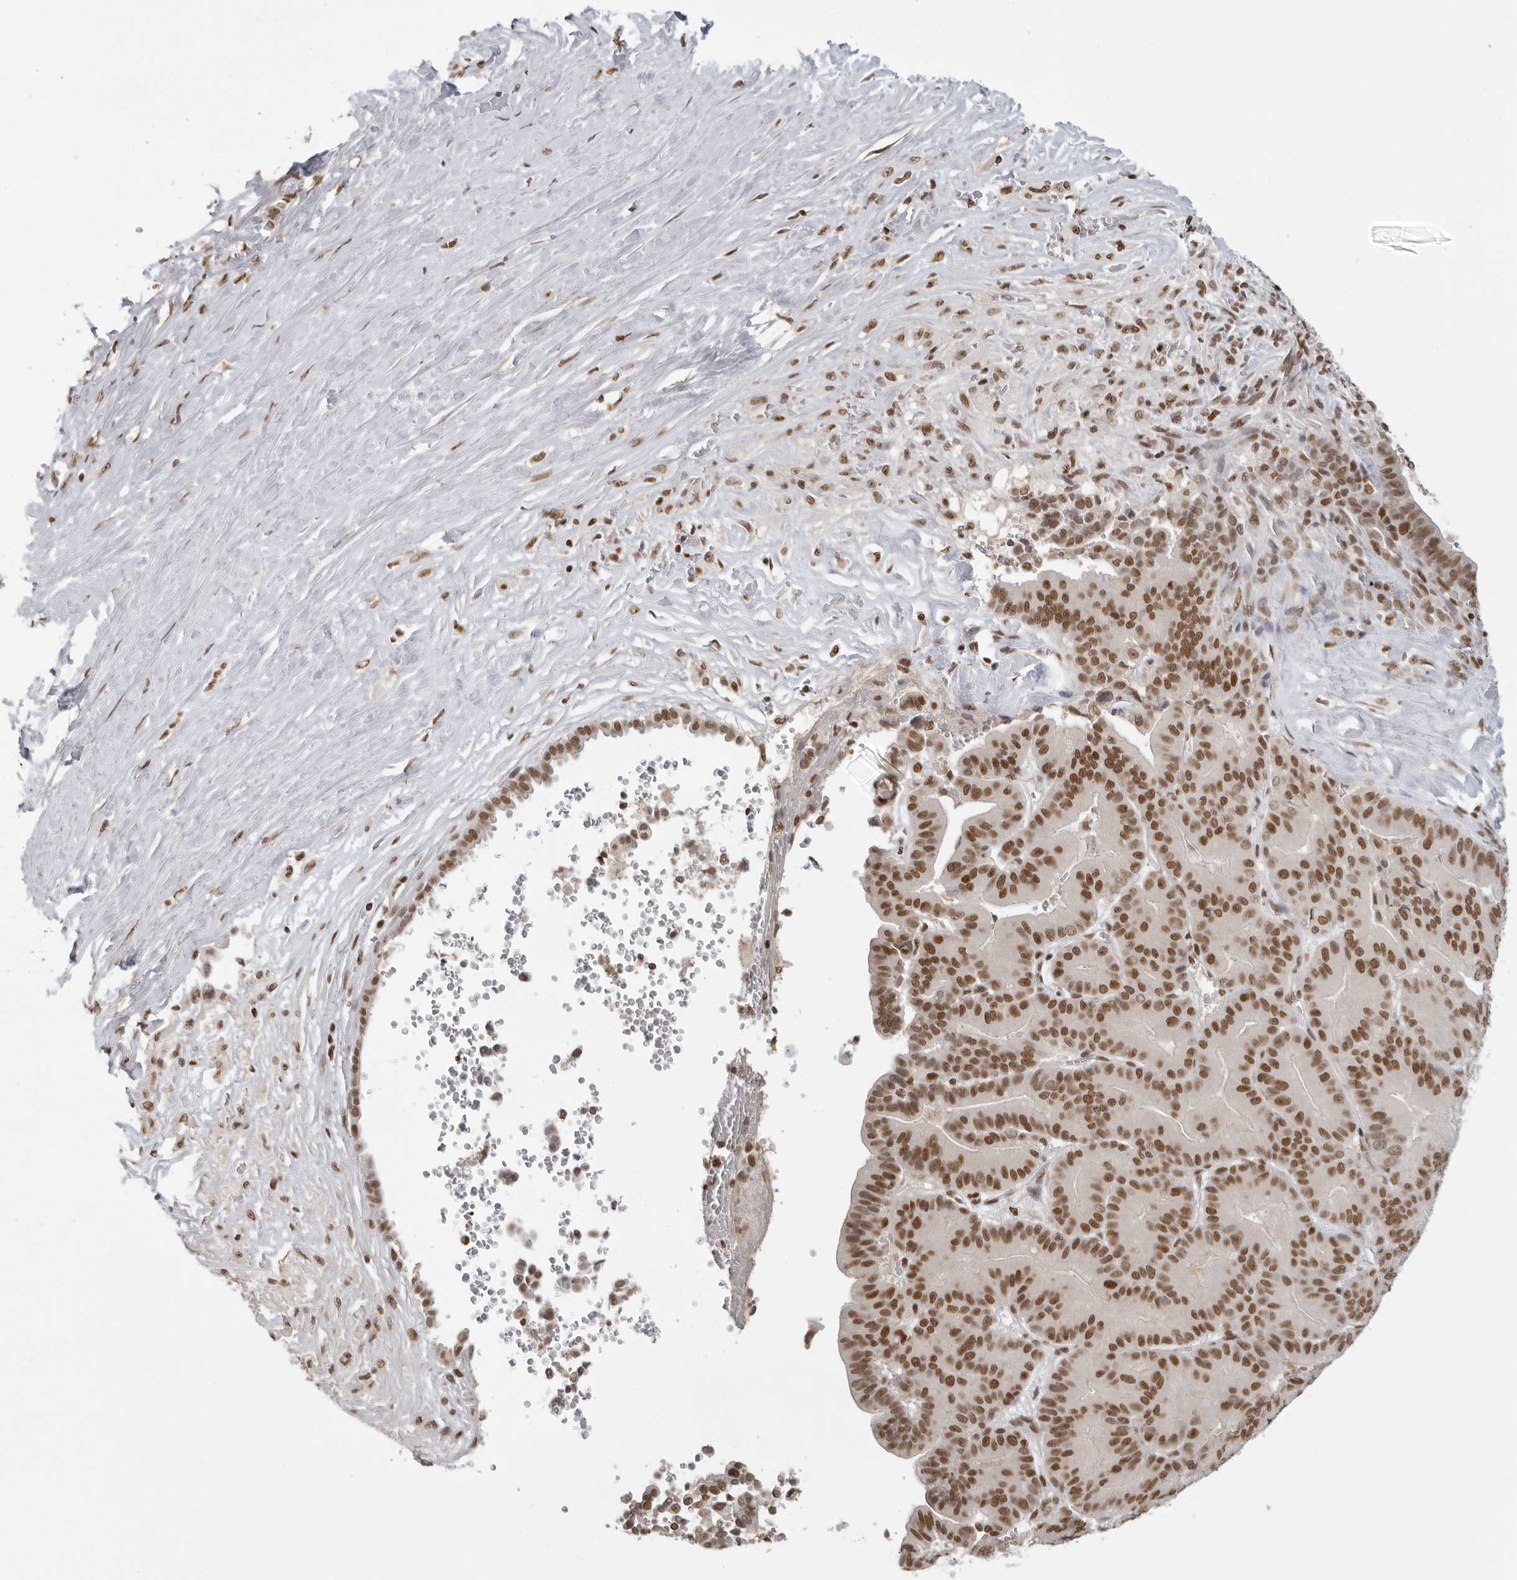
{"staining": {"intensity": "strong", "quantity": ">75%", "location": "nuclear"}, "tissue": "liver cancer", "cell_type": "Tumor cells", "image_type": "cancer", "snomed": [{"axis": "morphology", "description": "Cholangiocarcinoma"}, {"axis": "topography", "description": "Liver"}], "caption": "Strong nuclear expression for a protein is identified in about >75% of tumor cells of liver cholangiocarcinoma using immunohistochemistry (IHC).", "gene": "RPA2", "patient": {"sex": "female", "age": 75}}